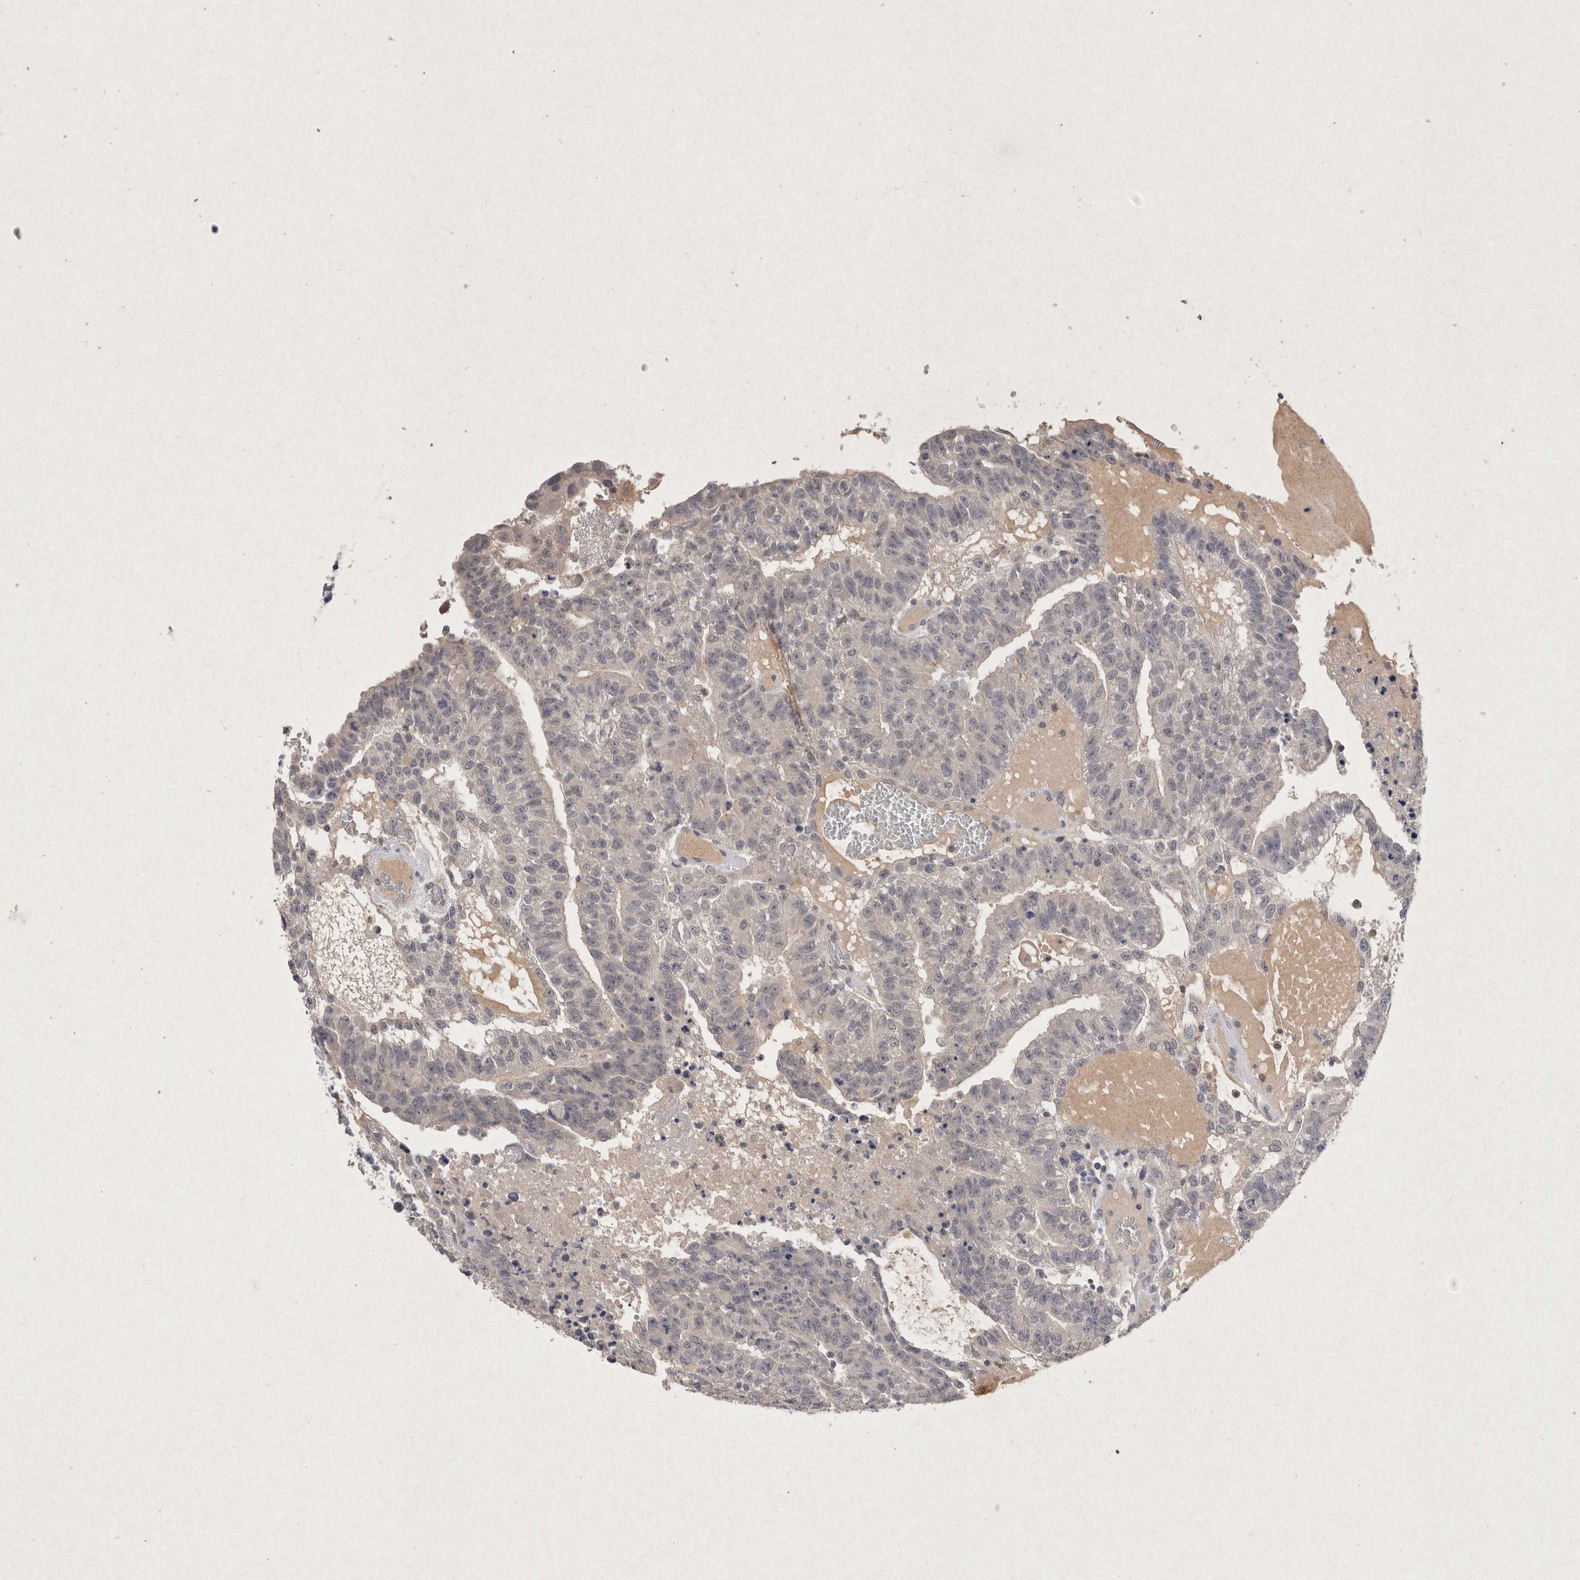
{"staining": {"intensity": "negative", "quantity": "none", "location": "none"}, "tissue": "testis cancer", "cell_type": "Tumor cells", "image_type": "cancer", "snomed": [{"axis": "morphology", "description": "Seminoma, NOS"}, {"axis": "morphology", "description": "Carcinoma, Embryonal, NOS"}, {"axis": "topography", "description": "Testis"}], "caption": "The image demonstrates no staining of tumor cells in testis cancer (seminoma). (Brightfield microscopy of DAB (3,3'-diaminobenzidine) IHC at high magnification).", "gene": "RASSF3", "patient": {"sex": "male", "age": 52}}